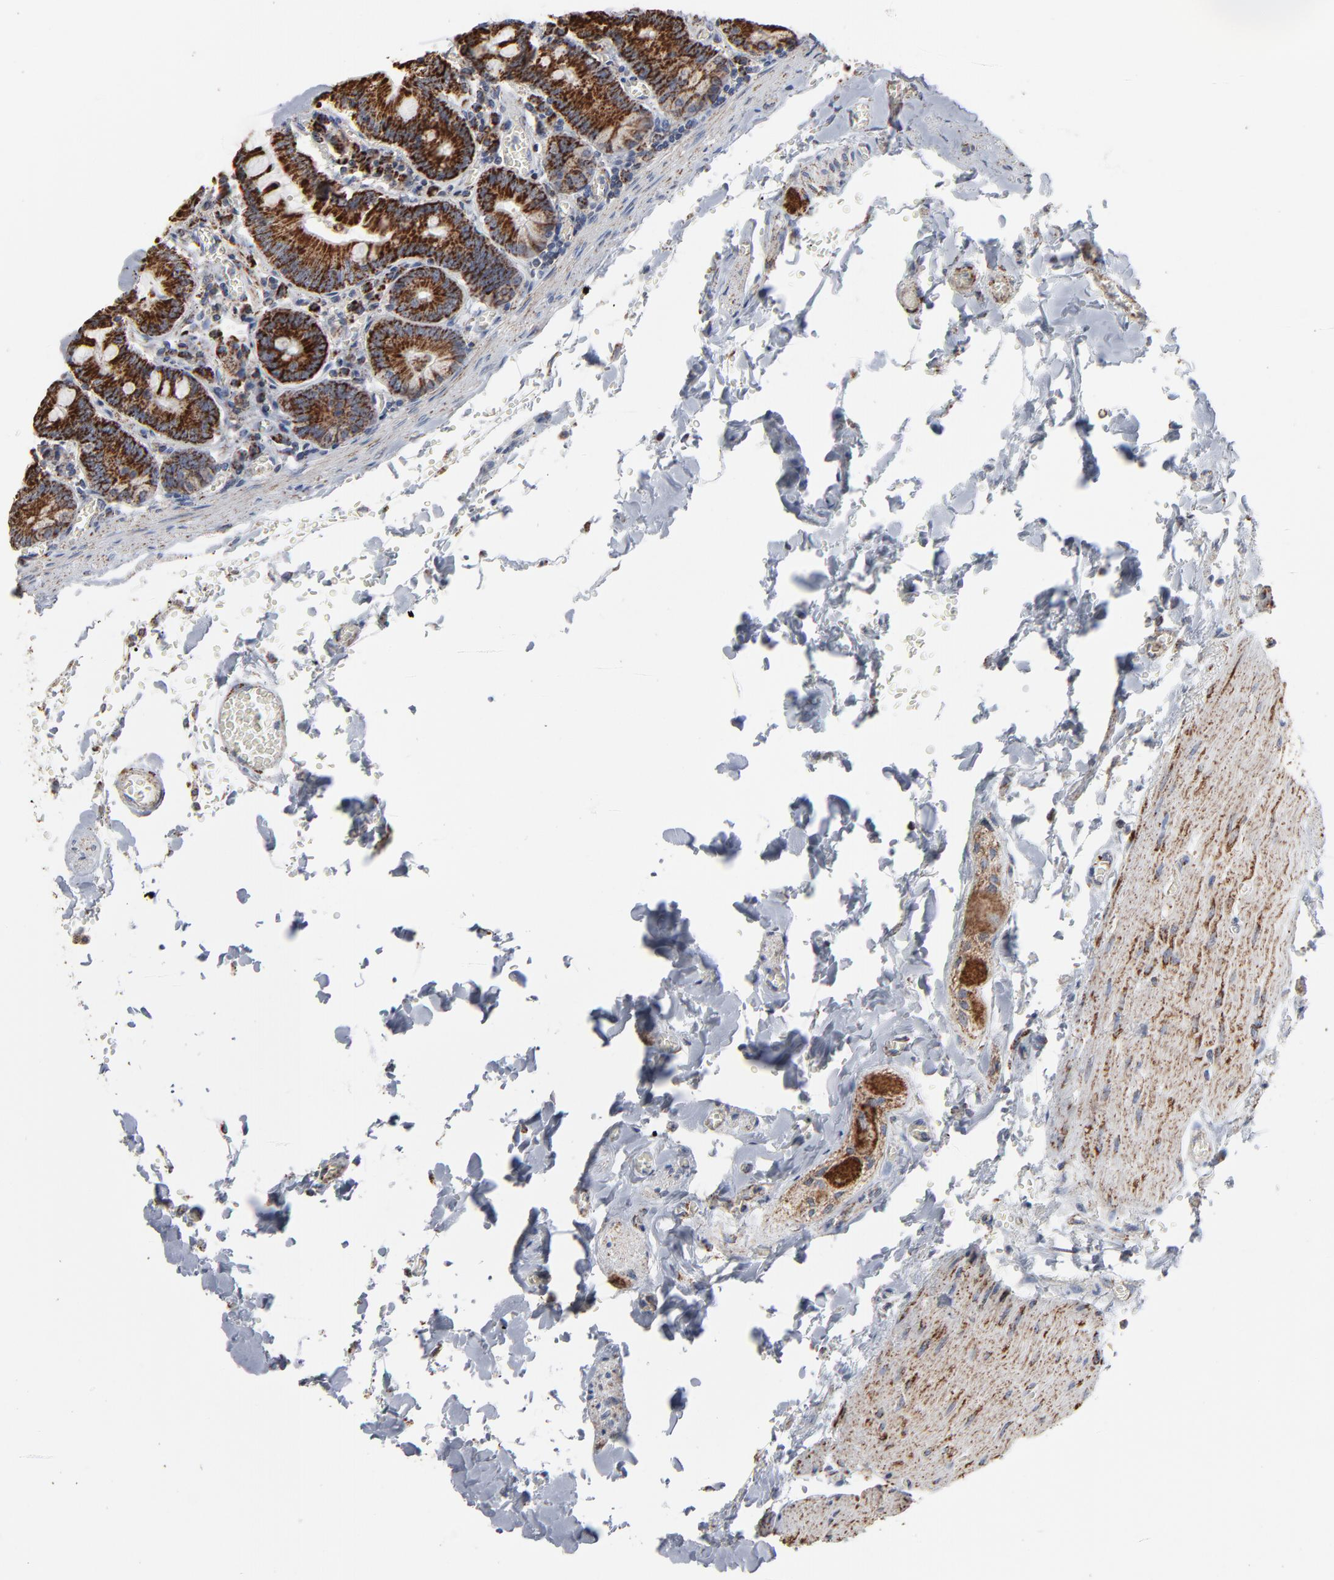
{"staining": {"intensity": "strong", "quantity": ">75%", "location": "cytoplasmic/membranous"}, "tissue": "small intestine", "cell_type": "Glandular cells", "image_type": "normal", "snomed": [{"axis": "morphology", "description": "Normal tissue, NOS"}, {"axis": "topography", "description": "Small intestine"}], "caption": "Immunohistochemistry (DAB) staining of benign small intestine shows strong cytoplasmic/membranous protein staining in approximately >75% of glandular cells.", "gene": "UQCRC1", "patient": {"sex": "male", "age": 71}}